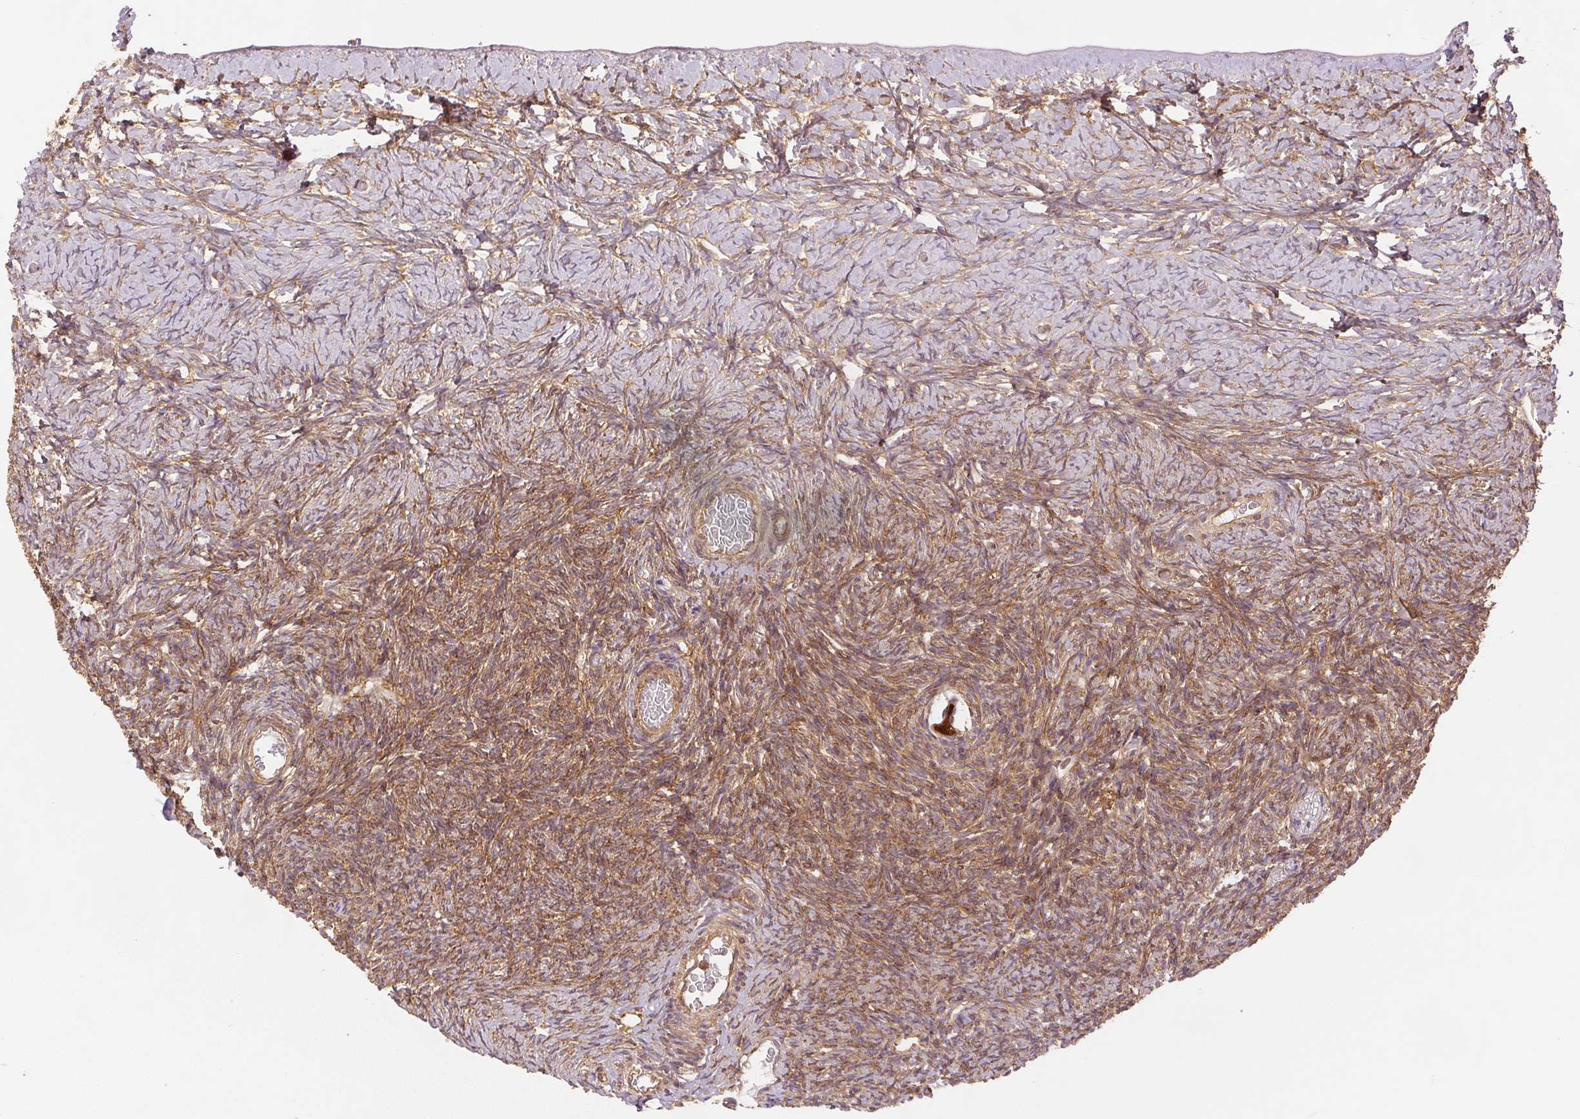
{"staining": {"intensity": "strong", "quantity": ">75%", "location": "cytoplasmic/membranous"}, "tissue": "ovary", "cell_type": "Follicle cells", "image_type": "normal", "snomed": [{"axis": "morphology", "description": "Normal tissue, NOS"}, {"axis": "topography", "description": "Ovary"}], "caption": "IHC of unremarkable ovary shows high levels of strong cytoplasmic/membranous positivity in about >75% of follicle cells.", "gene": "DIAPH2", "patient": {"sex": "female", "age": 39}}